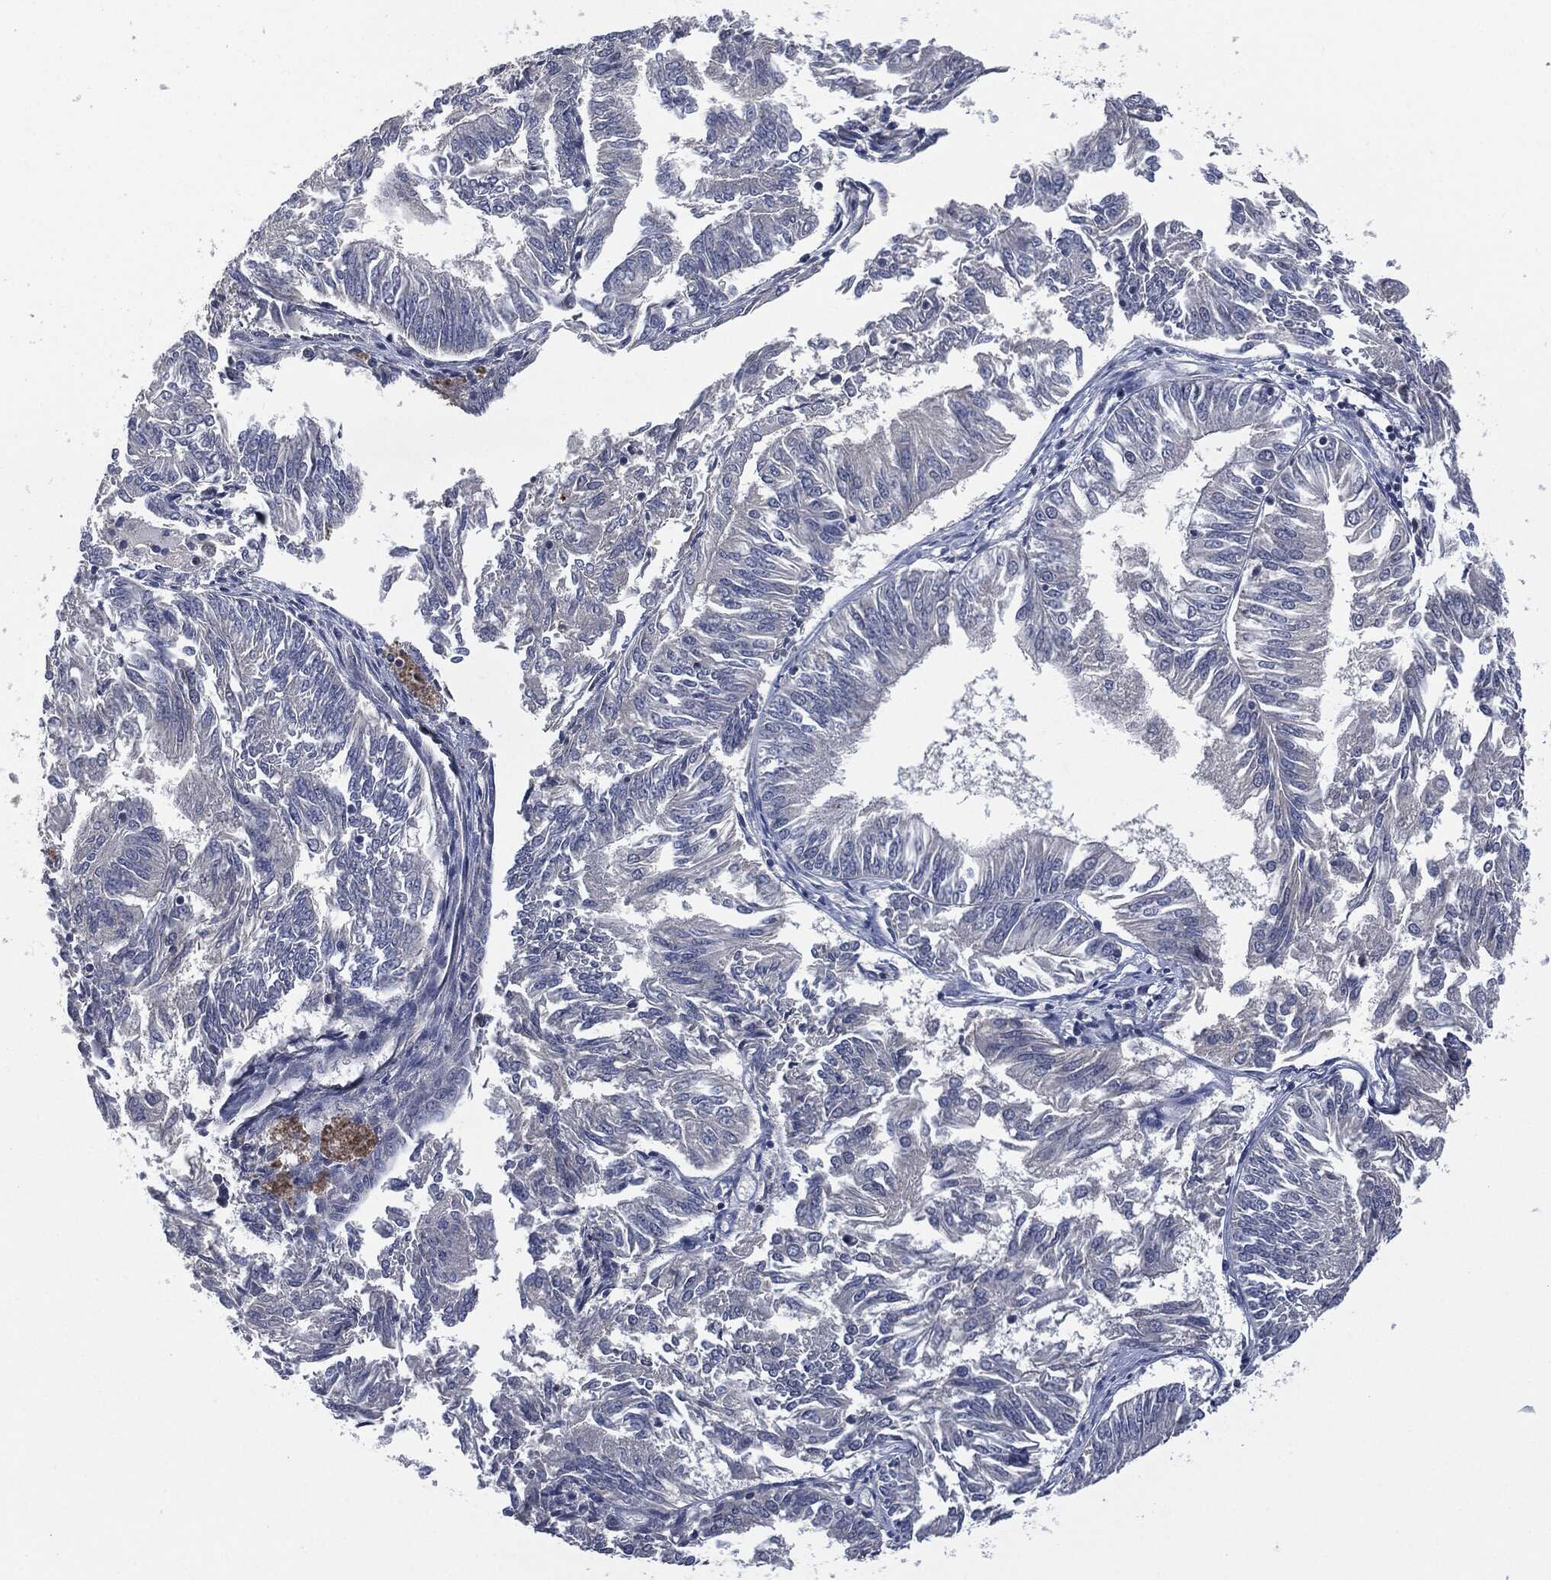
{"staining": {"intensity": "negative", "quantity": "none", "location": "none"}, "tissue": "endometrial cancer", "cell_type": "Tumor cells", "image_type": "cancer", "snomed": [{"axis": "morphology", "description": "Adenocarcinoma, NOS"}, {"axis": "topography", "description": "Endometrium"}], "caption": "IHC micrograph of endometrial adenocarcinoma stained for a protein (brown), which shows no staining in tumor cells.", "gene": "IL1RN", "patient": {"sex": "female", "age": 58}}